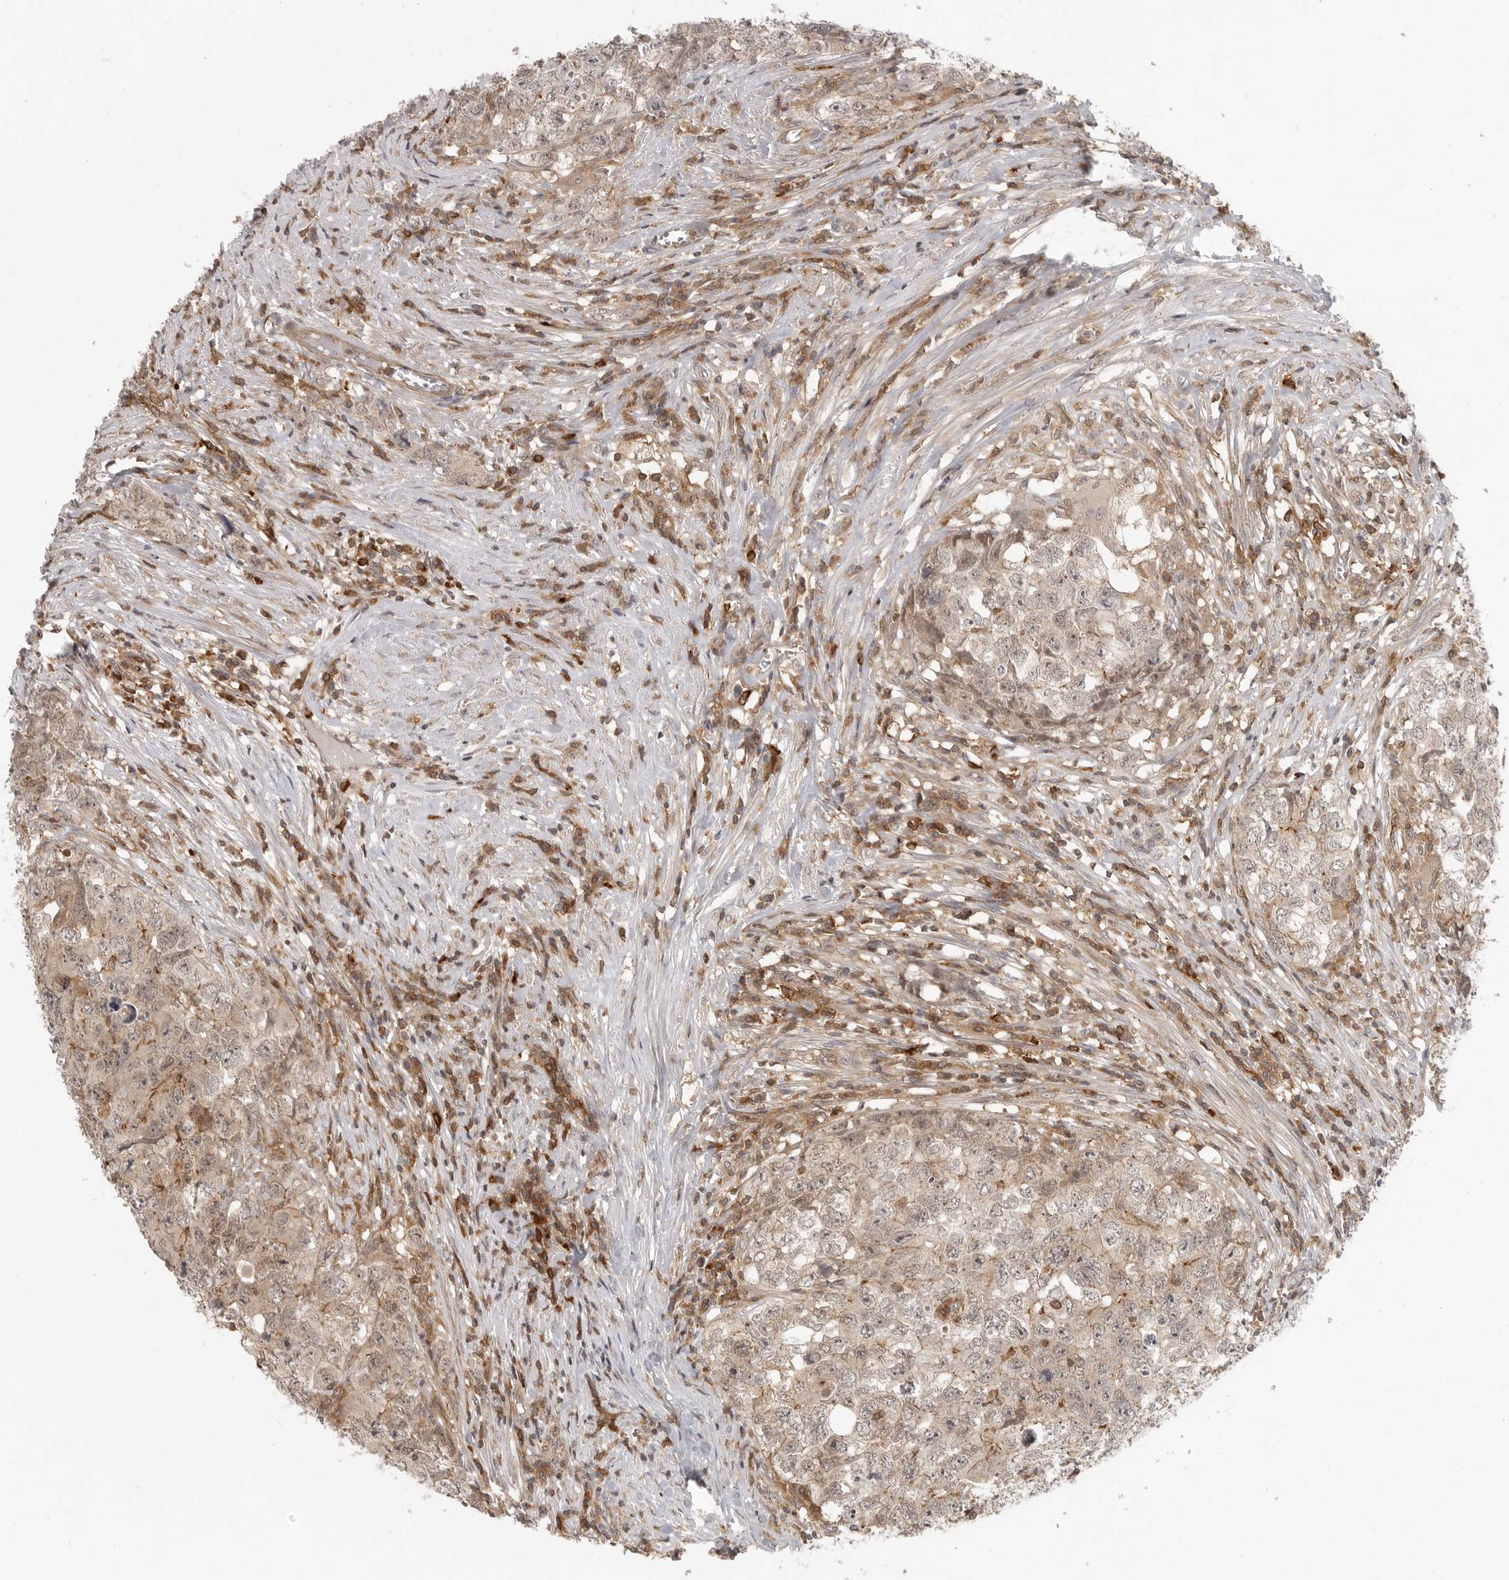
{"staining": {"intensity": "weak", "quantity": "25%-75%", "location": "cytoplasmic/membranous,nuclear"}, "tissue": "testis cancer", "cell_type": "Tumor cells", "image_type": "cancer", "snomed": [{"axis": "morphology", "description": "Seminoma, NOS"}, {"axis": "morphology", "description": "Carcinoma, Embryonal, NOS"}, {"axis": "topography", "description": "Testis"}], "caption": "Immunohistochemistry image of neoplastic tissue: testis cancer stained using immunohistochemistry (IHC) reveals low levels of weak protein expression localized specifically in the cytoplasmic/membranous and nuclear of tumor cells, appearing as a cytoplasmic/membranous and nuclear brown color.", "gene": "DBNL", "patient": {"sex": "male", "age": 43}}